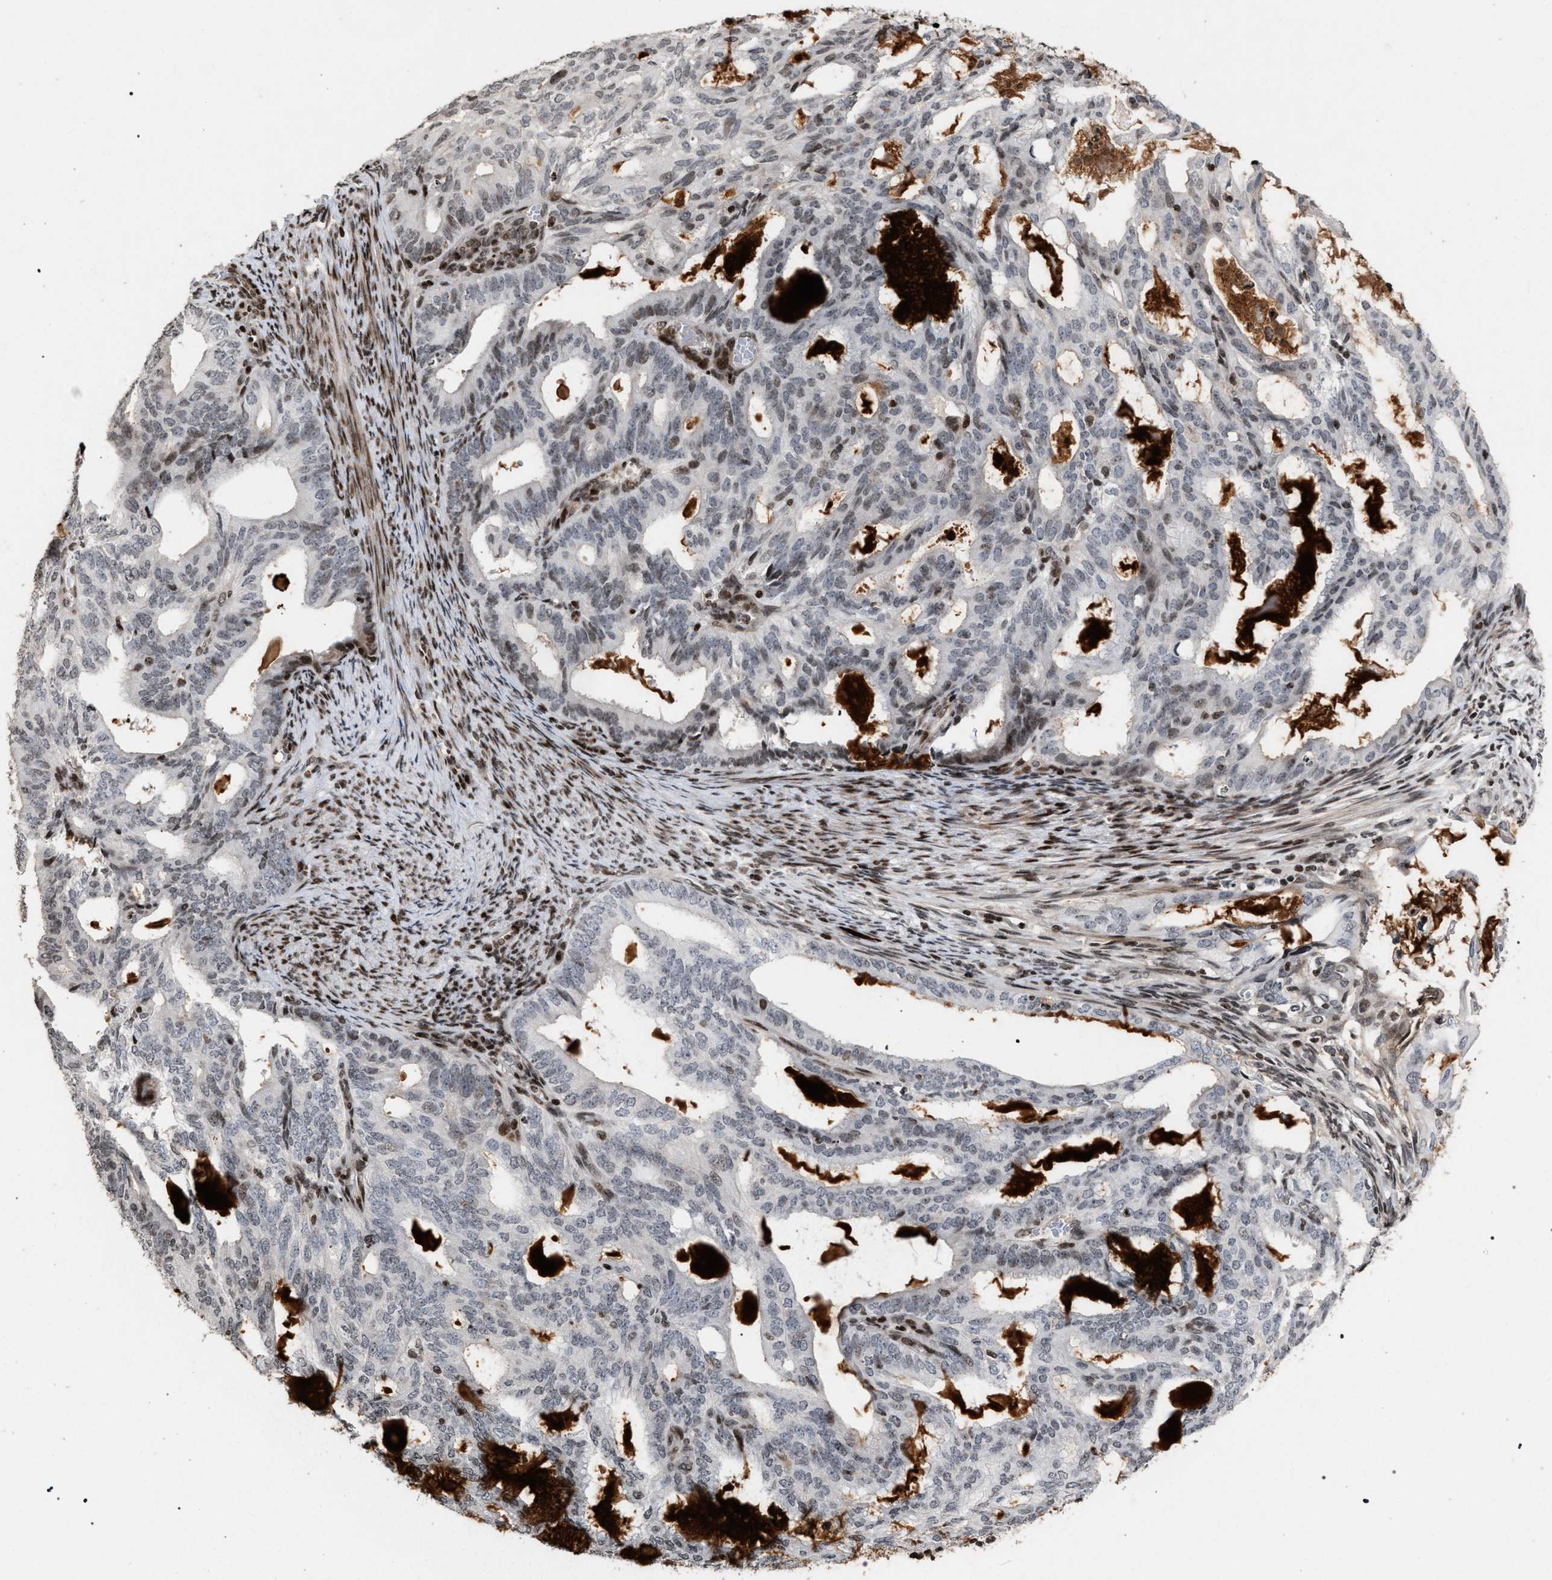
{"staining": {"intensity": "weak", "quantity": "25%-75%", "location": "nuclear"}, "tissue": "endometrial cancer", "cell_type": "Tumor cells", "image_type": "cancer", "snomed": [{"axis": "morphology", "description": "Adenocarcinoma, NOS"}, {"axis": "topography", "description": "Endometrium"}], "caption": "Immunohistochemistry (IHC) (DAB (3,3'-diaminobenzidine)) staining of human endometrial cancer demonstrates weak nuclear protein expression in approximately 25%-75% of tumor cells. (DAB IHC, brown staining for protein, blue staining for nuclei).", "gene": "FOXD3", "patient": {"sex": "female", "age": 58}}